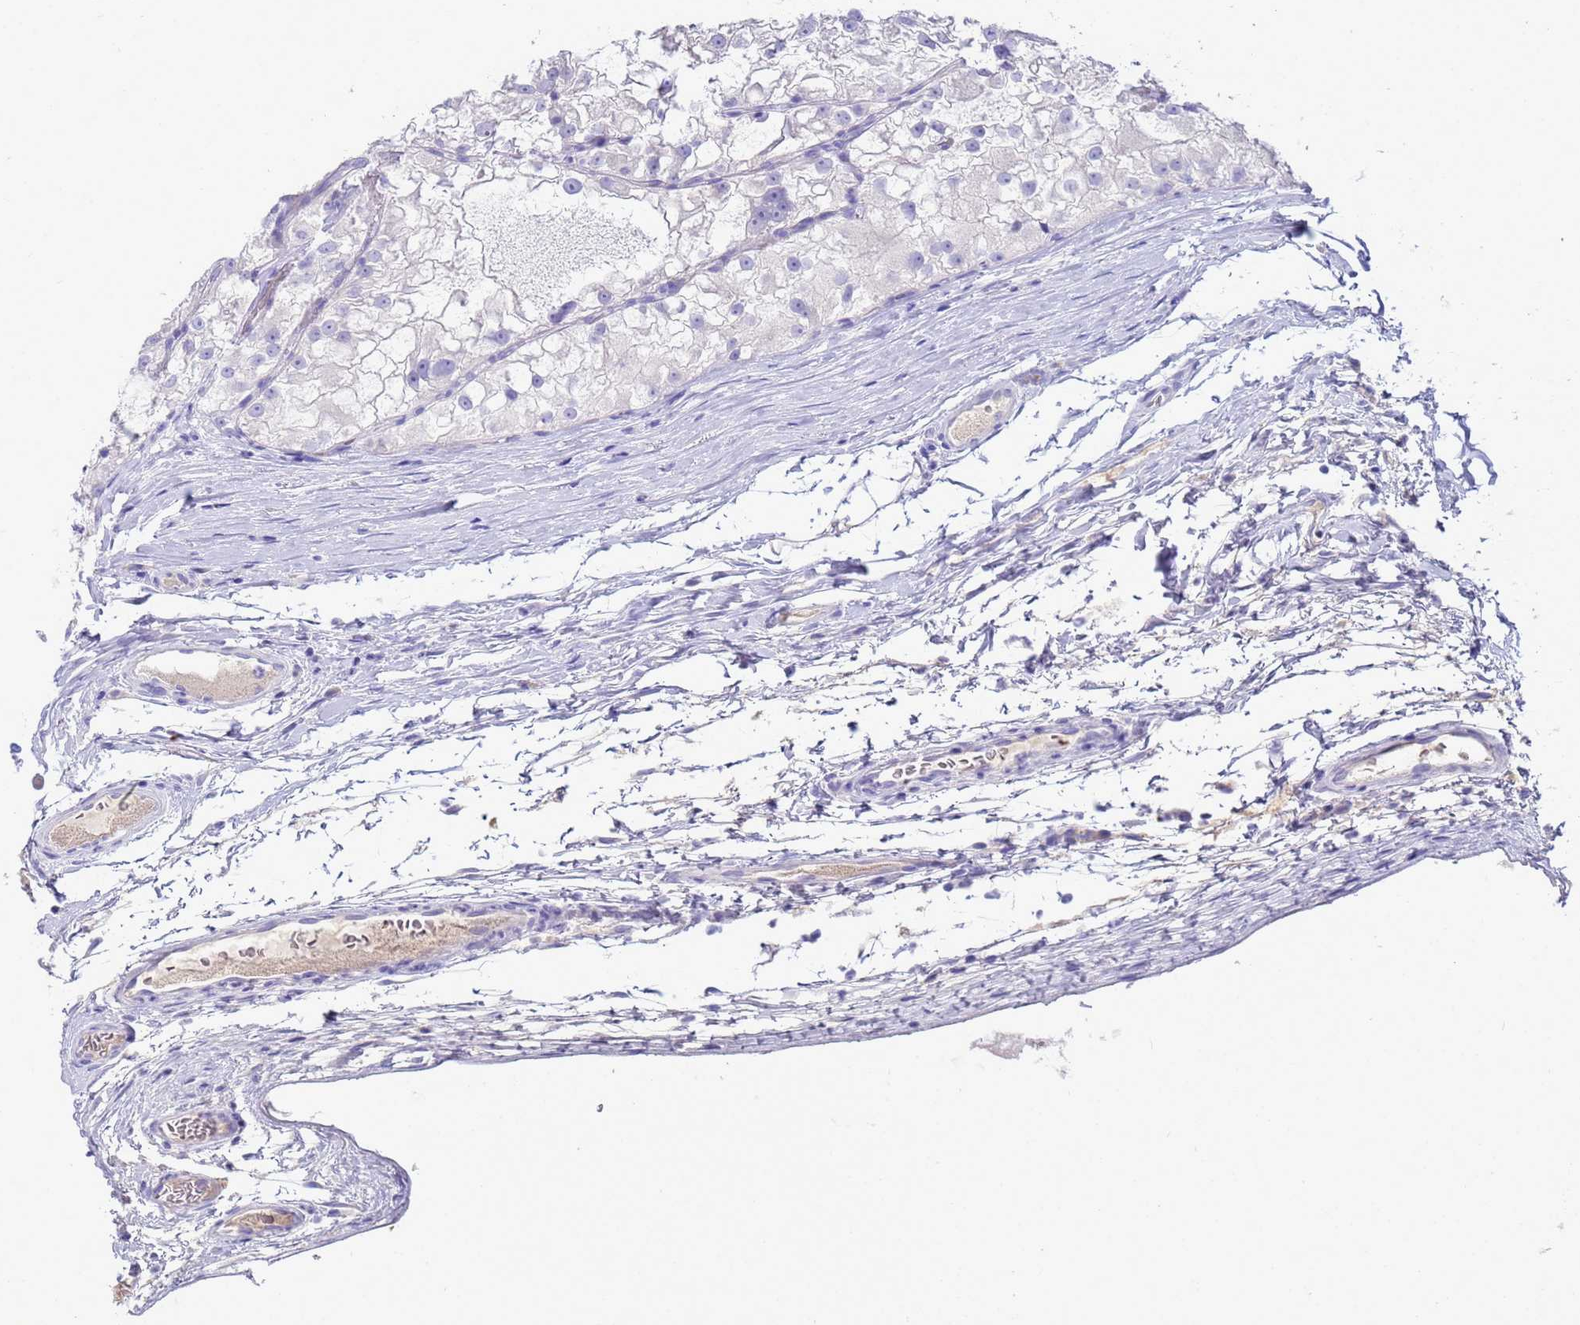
{"staining": {"intensity": "negative", "quantity": "none", "location": "none"}, "tissue": "renal cancer", "cell_type": "Tumor cells", "image_type": "cancer", "snomed": [{"axis": "morphology", "description": "Adenocarcinoma, NOS"}, {"axis": "topography", "description": "Kidney"}], "caption": "An immunohistochemistry photomicrograph of adenocarcinoma (renal) is shown. There is no staining in tumor cells of adenocarcinoma (renal).", "gene": "SYCN", "patient": {"sex": "female", "age": 72}}